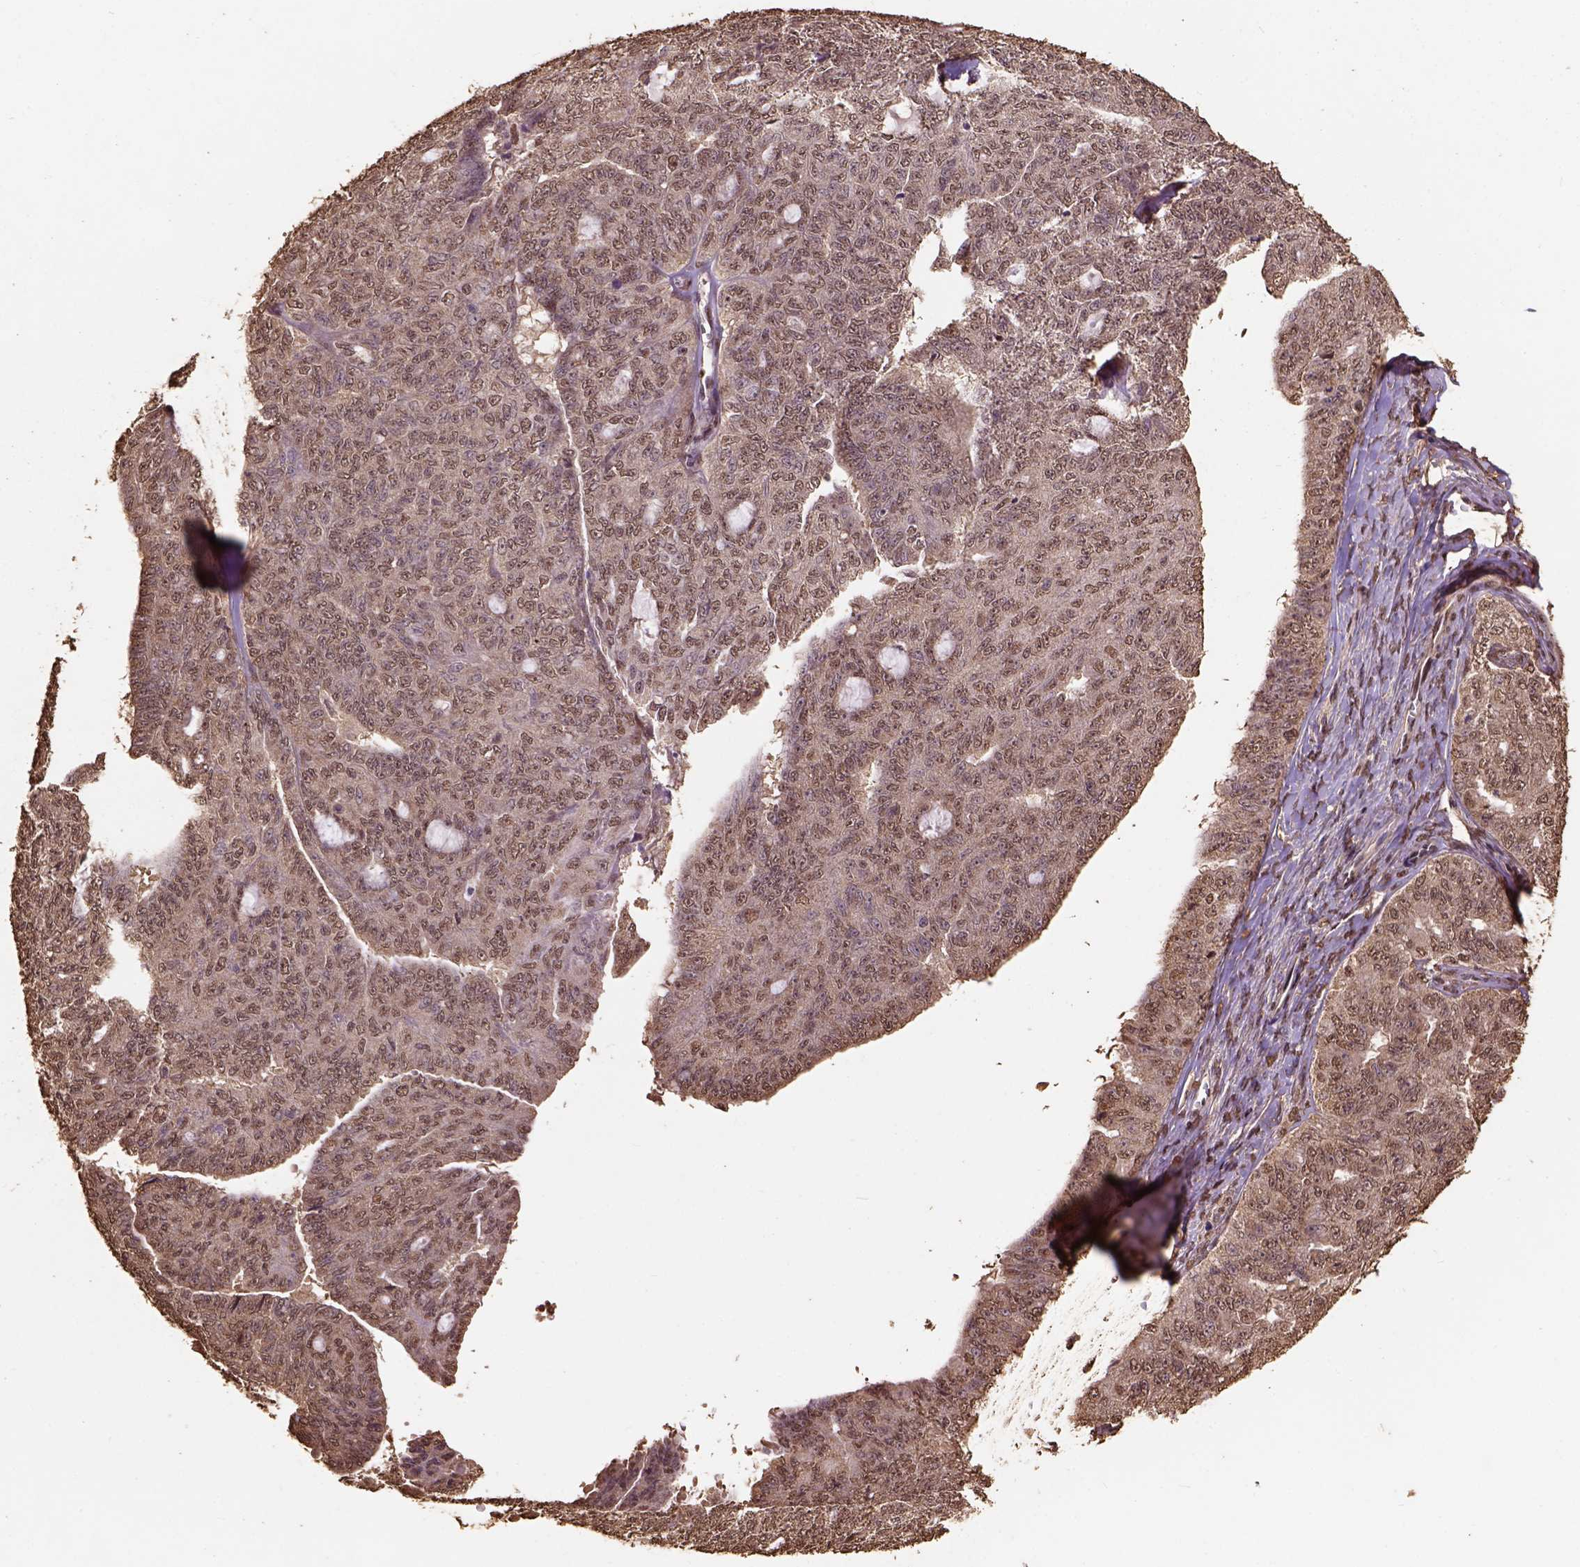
{"staining": {"intensity": "moderate", "quantity": ">75%", "location": "cytoplasmic/membranous"}, "tissue": "ovarian cancer", "cell_type": "Tumor cells", "image_type": "cancer", "snomed": [{"axis": "morphology", "description": "Cystadenocarcinoma, serous, NOS"}, {"axis": "topography", "description": "Ovary"}], "caption": "Immunohistochemical staining of human serous cystadenocarcinoma (ovarian) exhibits medium levels of moderate cytoplasmic/membranous staining in approximately >75% of tumor cells.", "gene": "CSTF2T", "patient": {"sex": "female", "age": 71}}